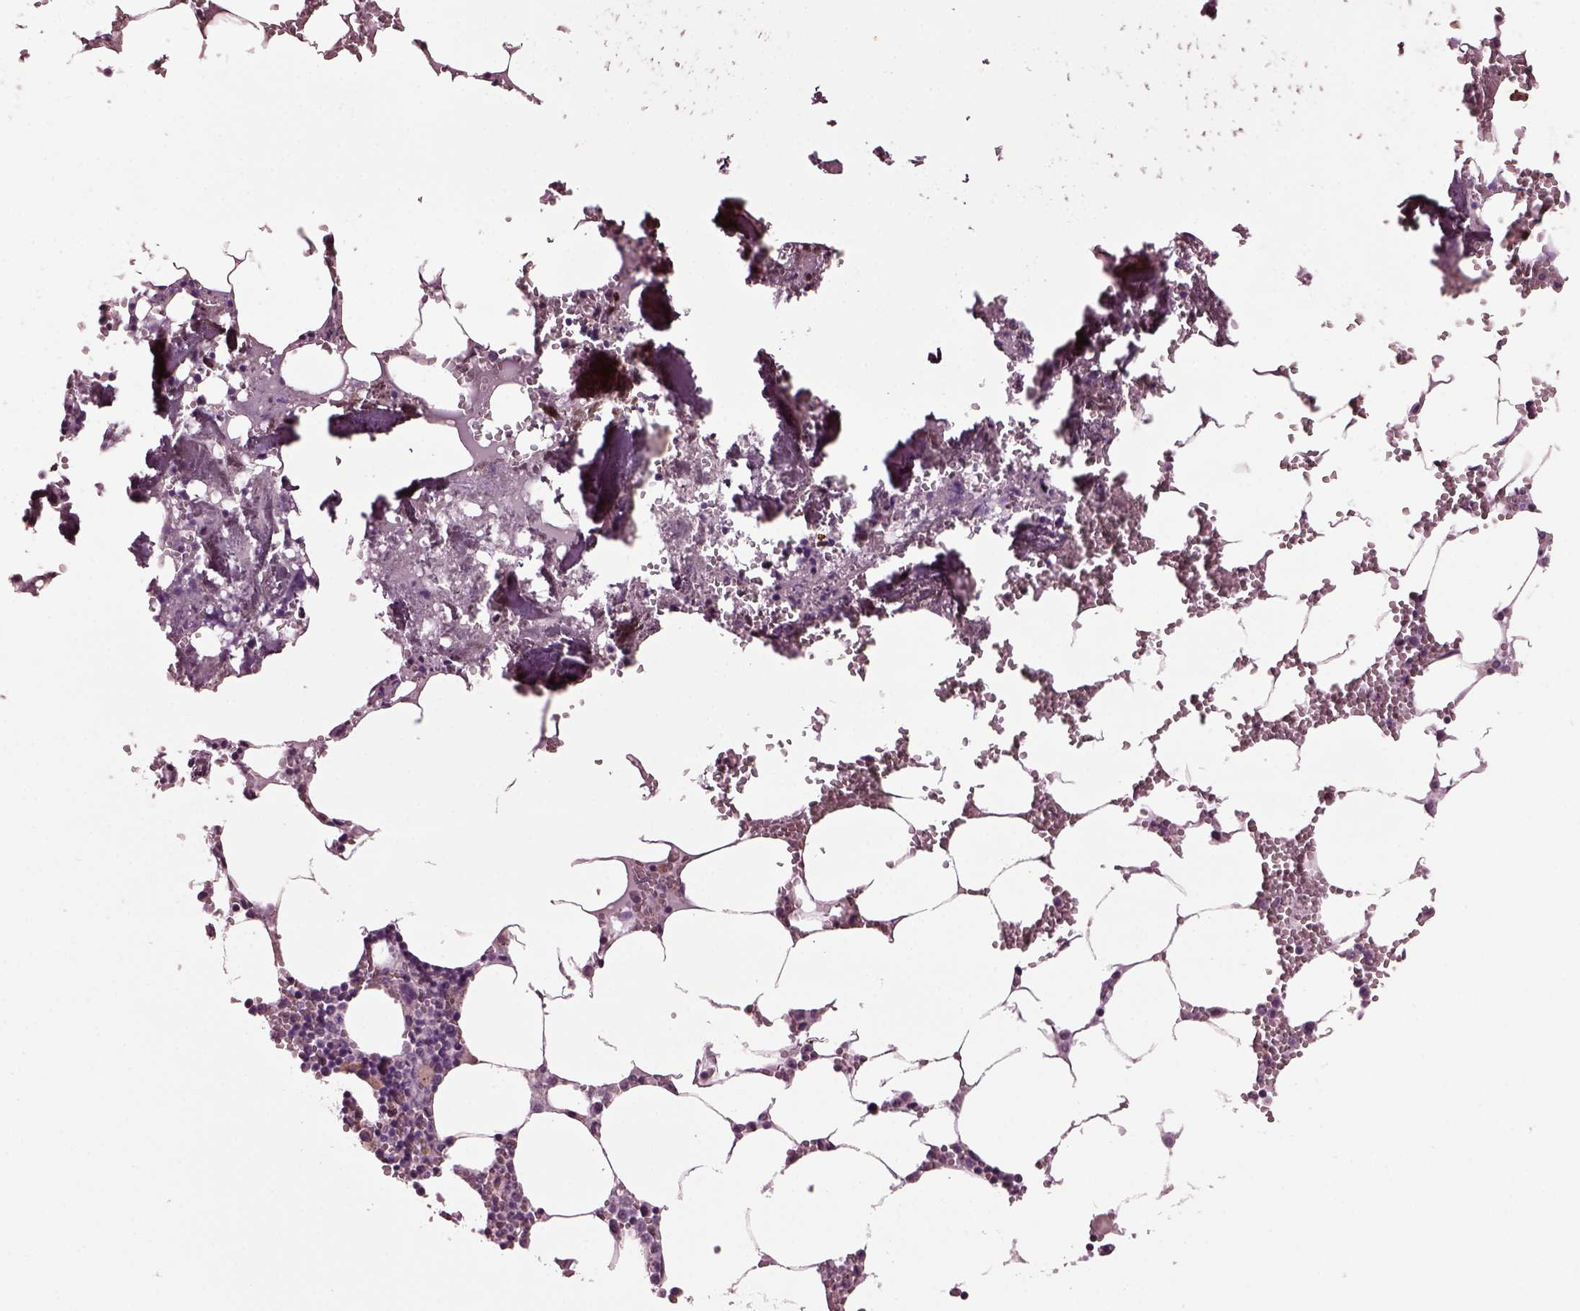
{"staining": {"intensity": "negative", "quantity": "none", "location": "none"}, "tissue": "bone marrow", "cell_type": "Hematopoietic cells", "image_type": "normal", "snomed": [{"axis": "morphology", "description": "Normal tissue, NOS"}, {"axis": "topography", "description": "Bone marrow"}], "caption": "Photomicrograph shows no protein positivity in hematopoietic cells of benign bone marrow.", "gene": "GDF11", "patient": {"sex": "male", "age": 54}}